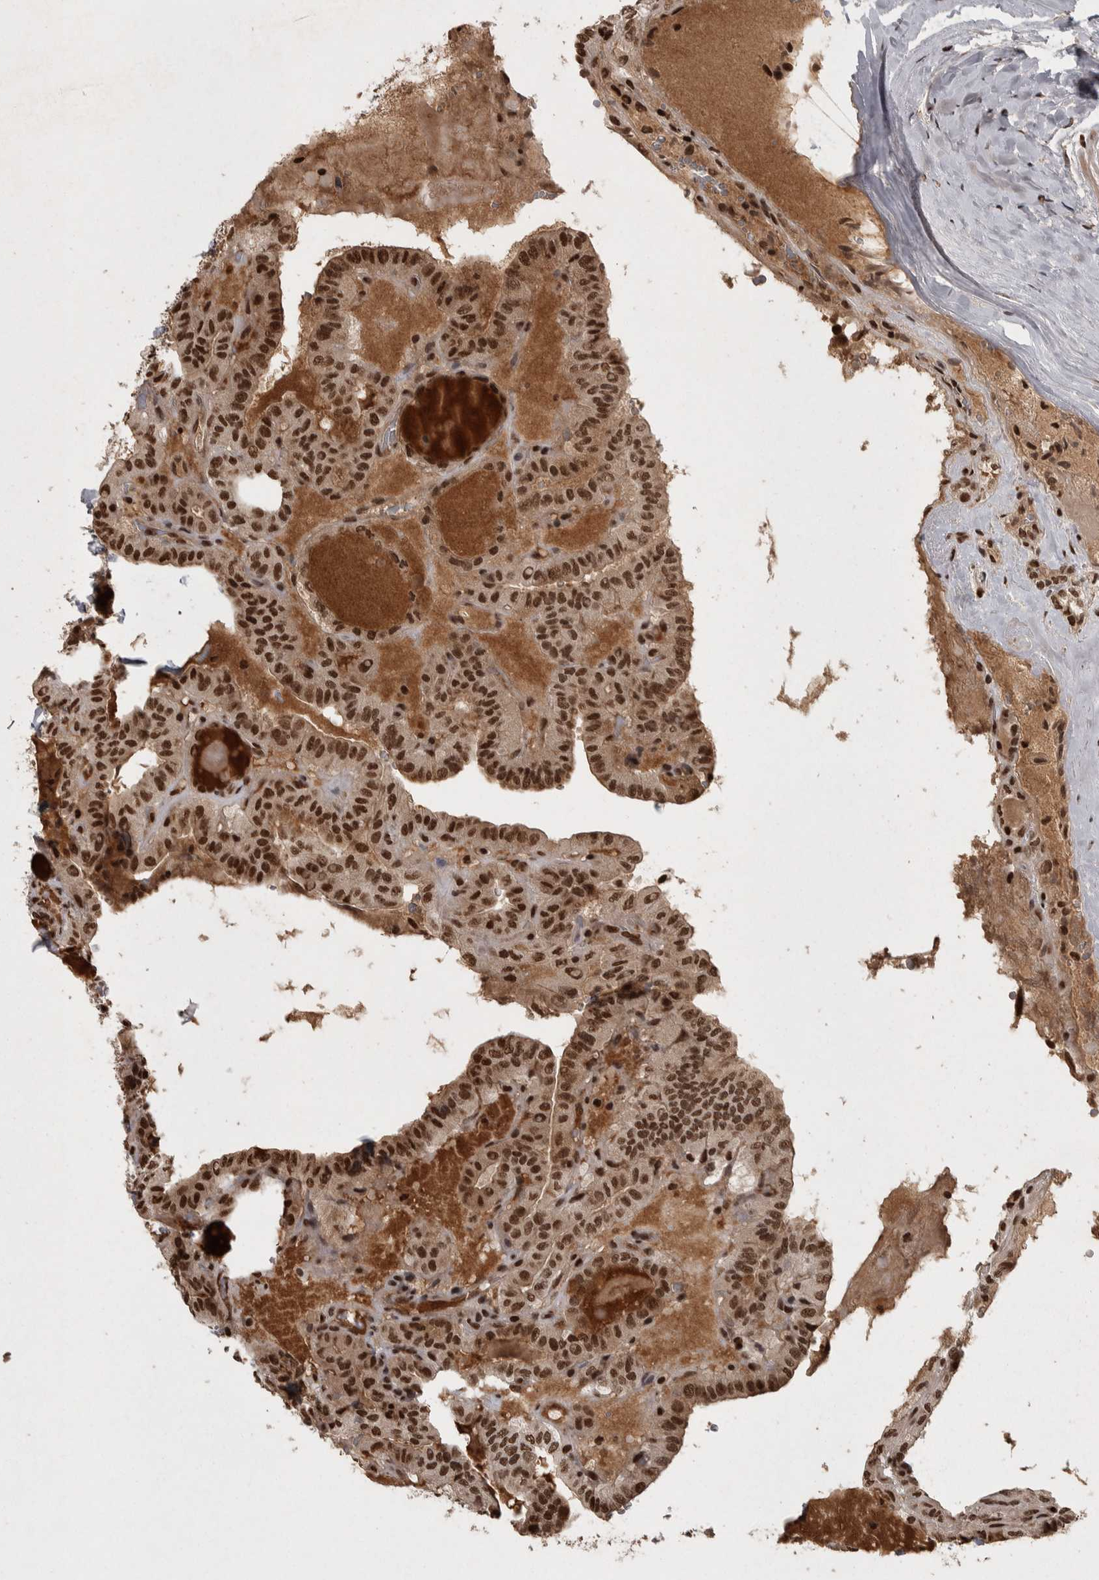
{"staining": {"intensity": "strong", "quantity": ">75%", "location": "nuclear"}, "tissue": "thyroid cancer", "cell_type": "Tumor cells", "image_type": "cancer", "snomed": [{"axis": "morphology", "description": "Papillary adenocarcinoma, NOS"}, {"axis": "topography", "description": "Thyroid gland"}], "caption": "Brown immunohistochemical staining in human thyroid cancer reveals strong nuclear staining in approximately >75% of tumor cells. Nuclei are stained in blue.", "gene": "ZFHX4", "patient": {"sex": "male", "age": 77}}